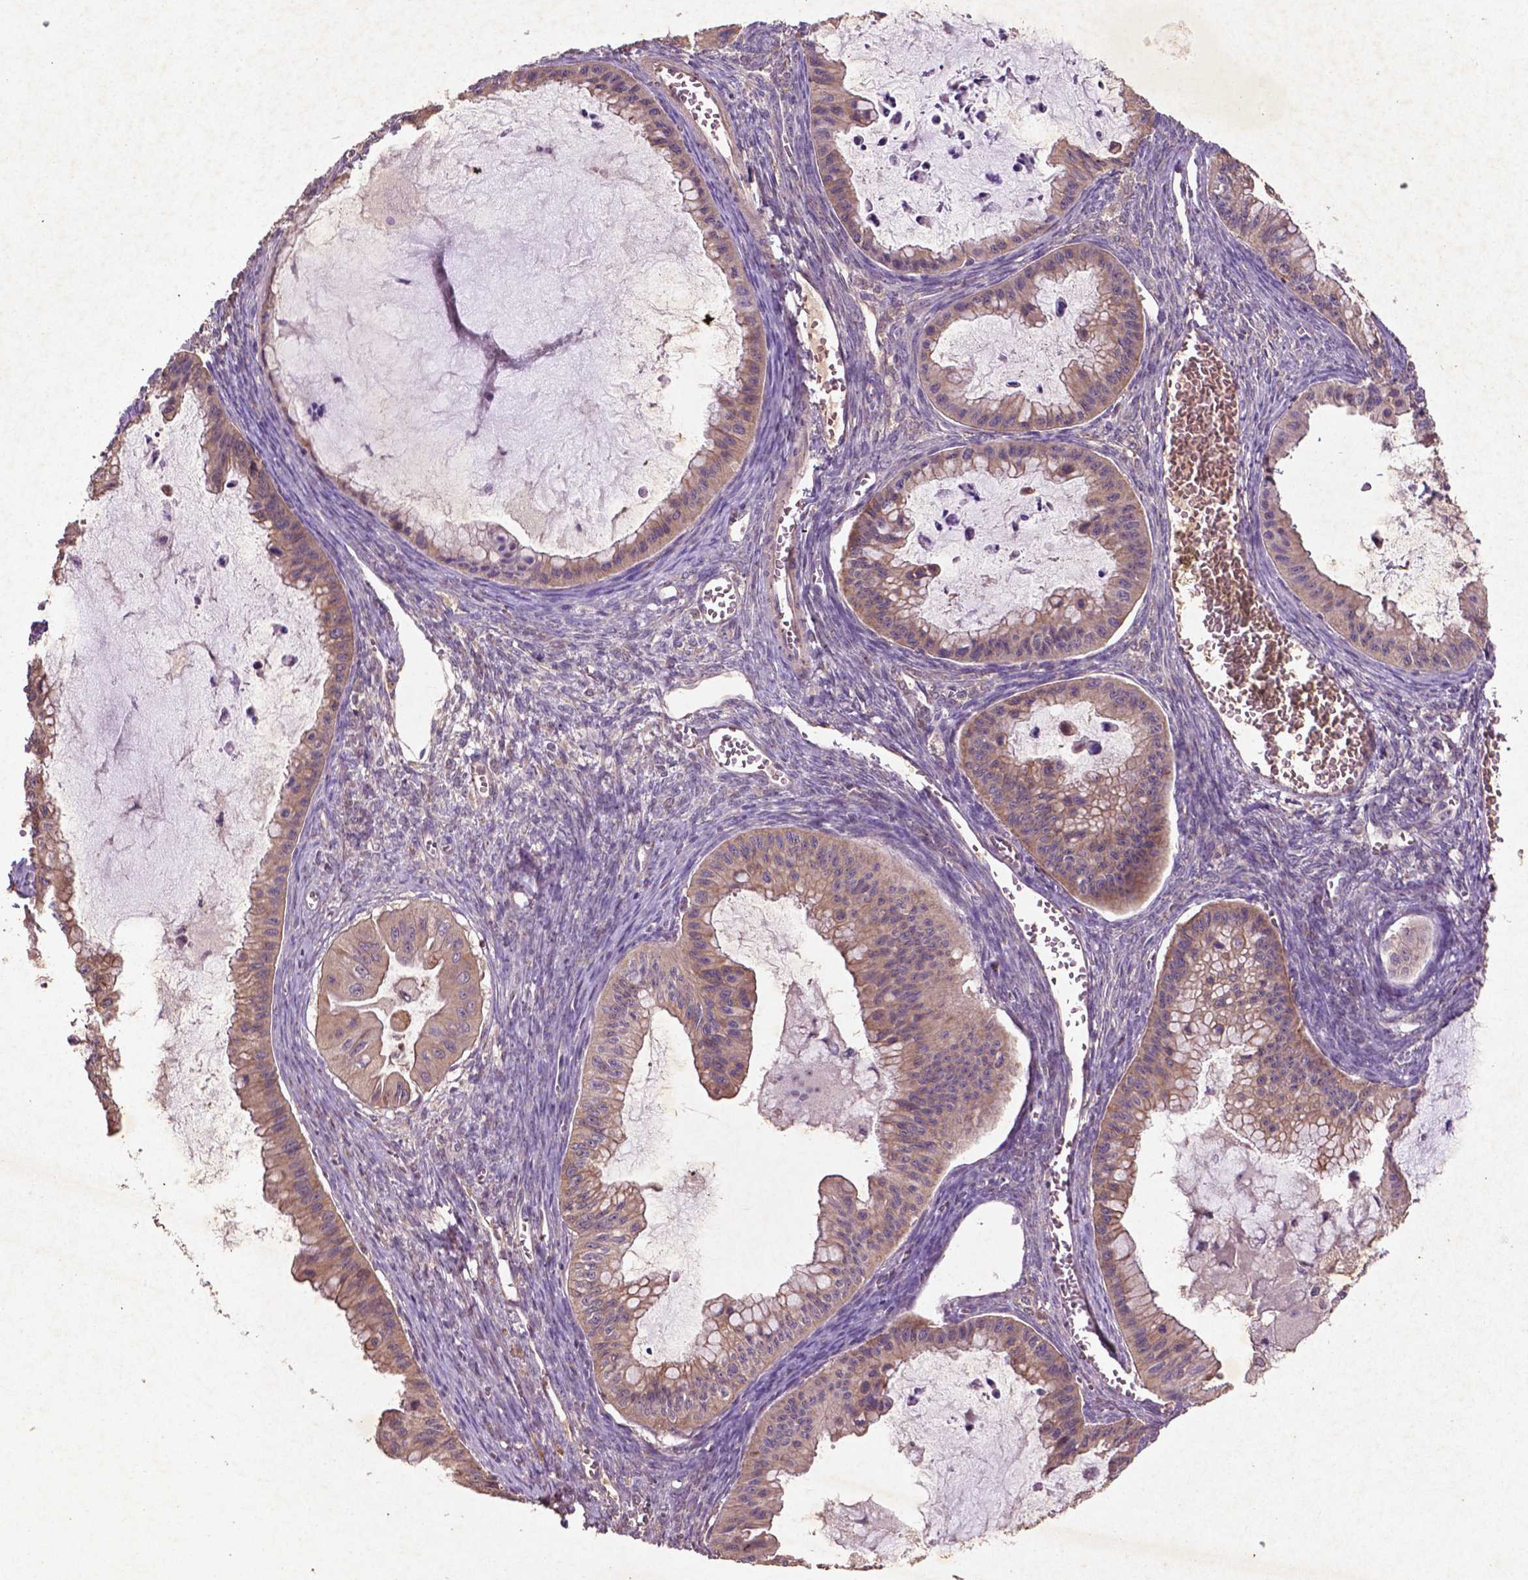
{"staining": {"intensity": "moderate", "quantity": ">75%", "location": "cytoplasmic/membranous"}, "tissue": "ovarian cancer", "cell_type": "Tumor cells", "image_type": "cancer", "snomed": [{"axis": "morphology", "description": "Cystadenocarcinoma, mucinous, NOS"}, {"axis": "topography", "description": "Ovary"}], "caption": "Immunohistochemistry of human ovarian cancer demonstrates medium levels of moderate cytoplasmic/membranous staining in about >75% of tumor cells.", "gene": "COQ2", "patient": {"sex": "female", "age": 72}}